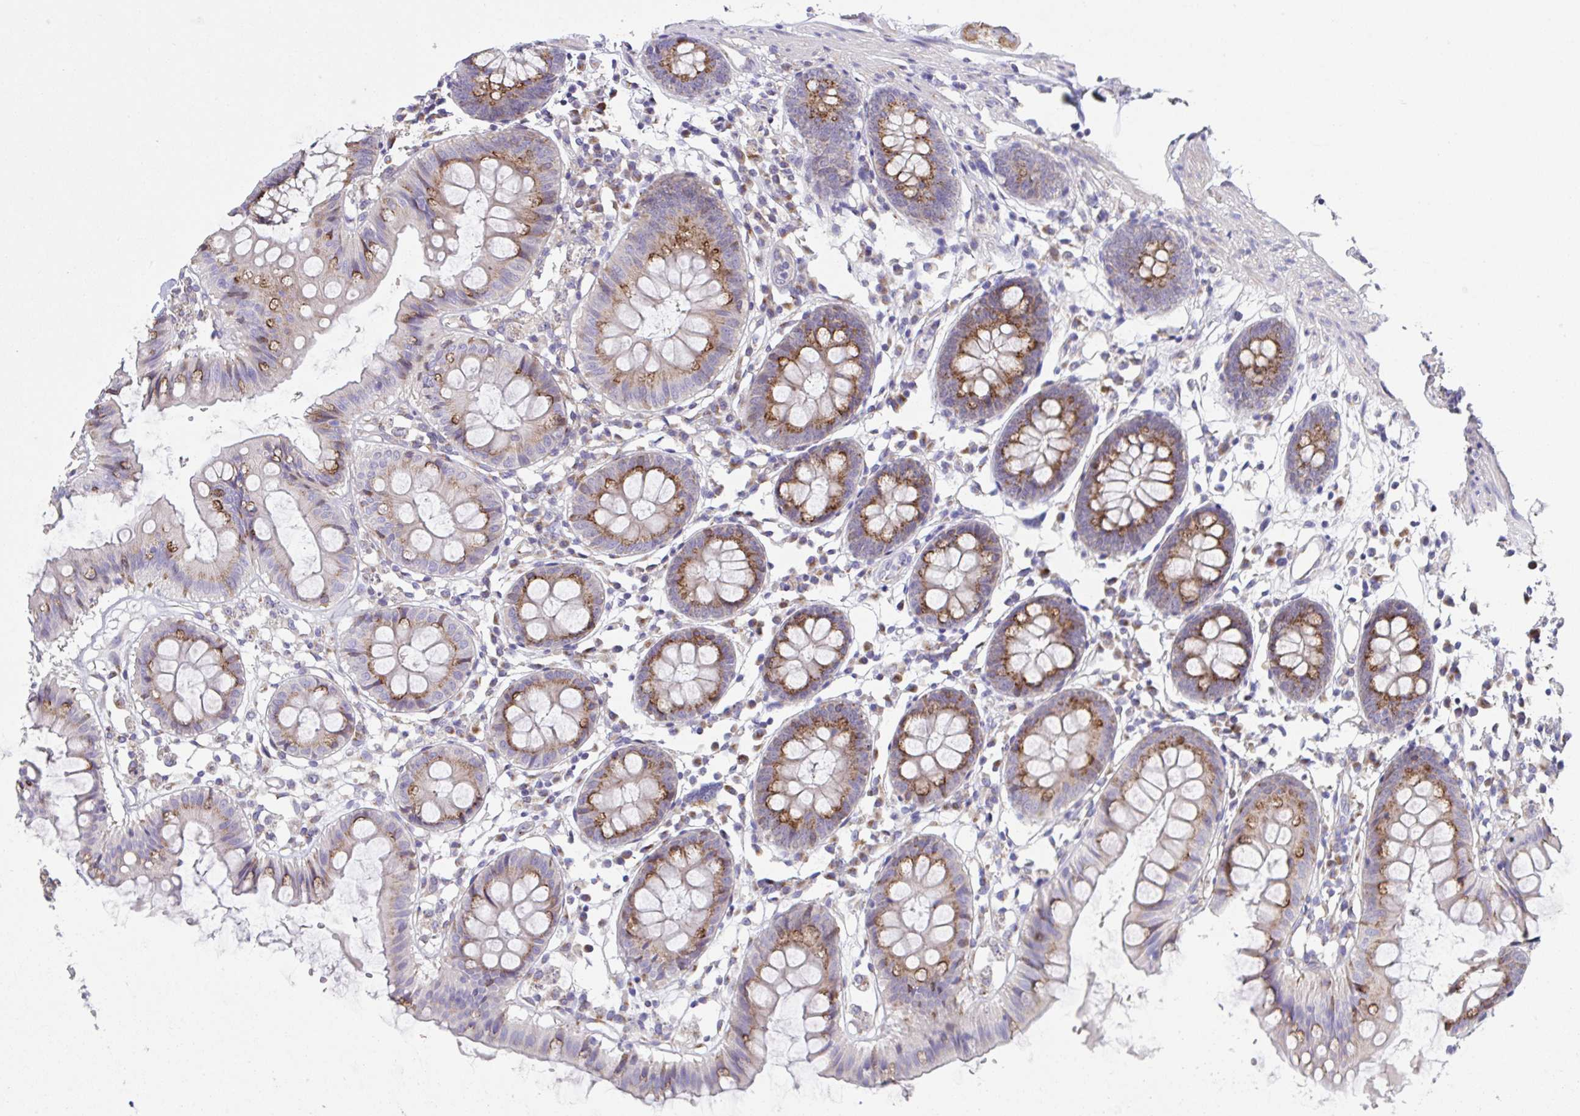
{"staining": {"intensity": "negative", "quantity": "none", "location": "none"}, "tissue": "colon", "cell_type": "Endothelial cells", "image_type": "normal", "snomed": [{"axis": "morphology", "description": "Normal tissue, NOS"}, {"axis": "topography", "description": "Colon"}], "caption": "Normal colon was stained to show a protein in brown. There is no significant positivity in endothelial cells. (DAB IHC, high magnification).", "gene": "MIA3", "patient": {"sex": "female", "age": 84}}